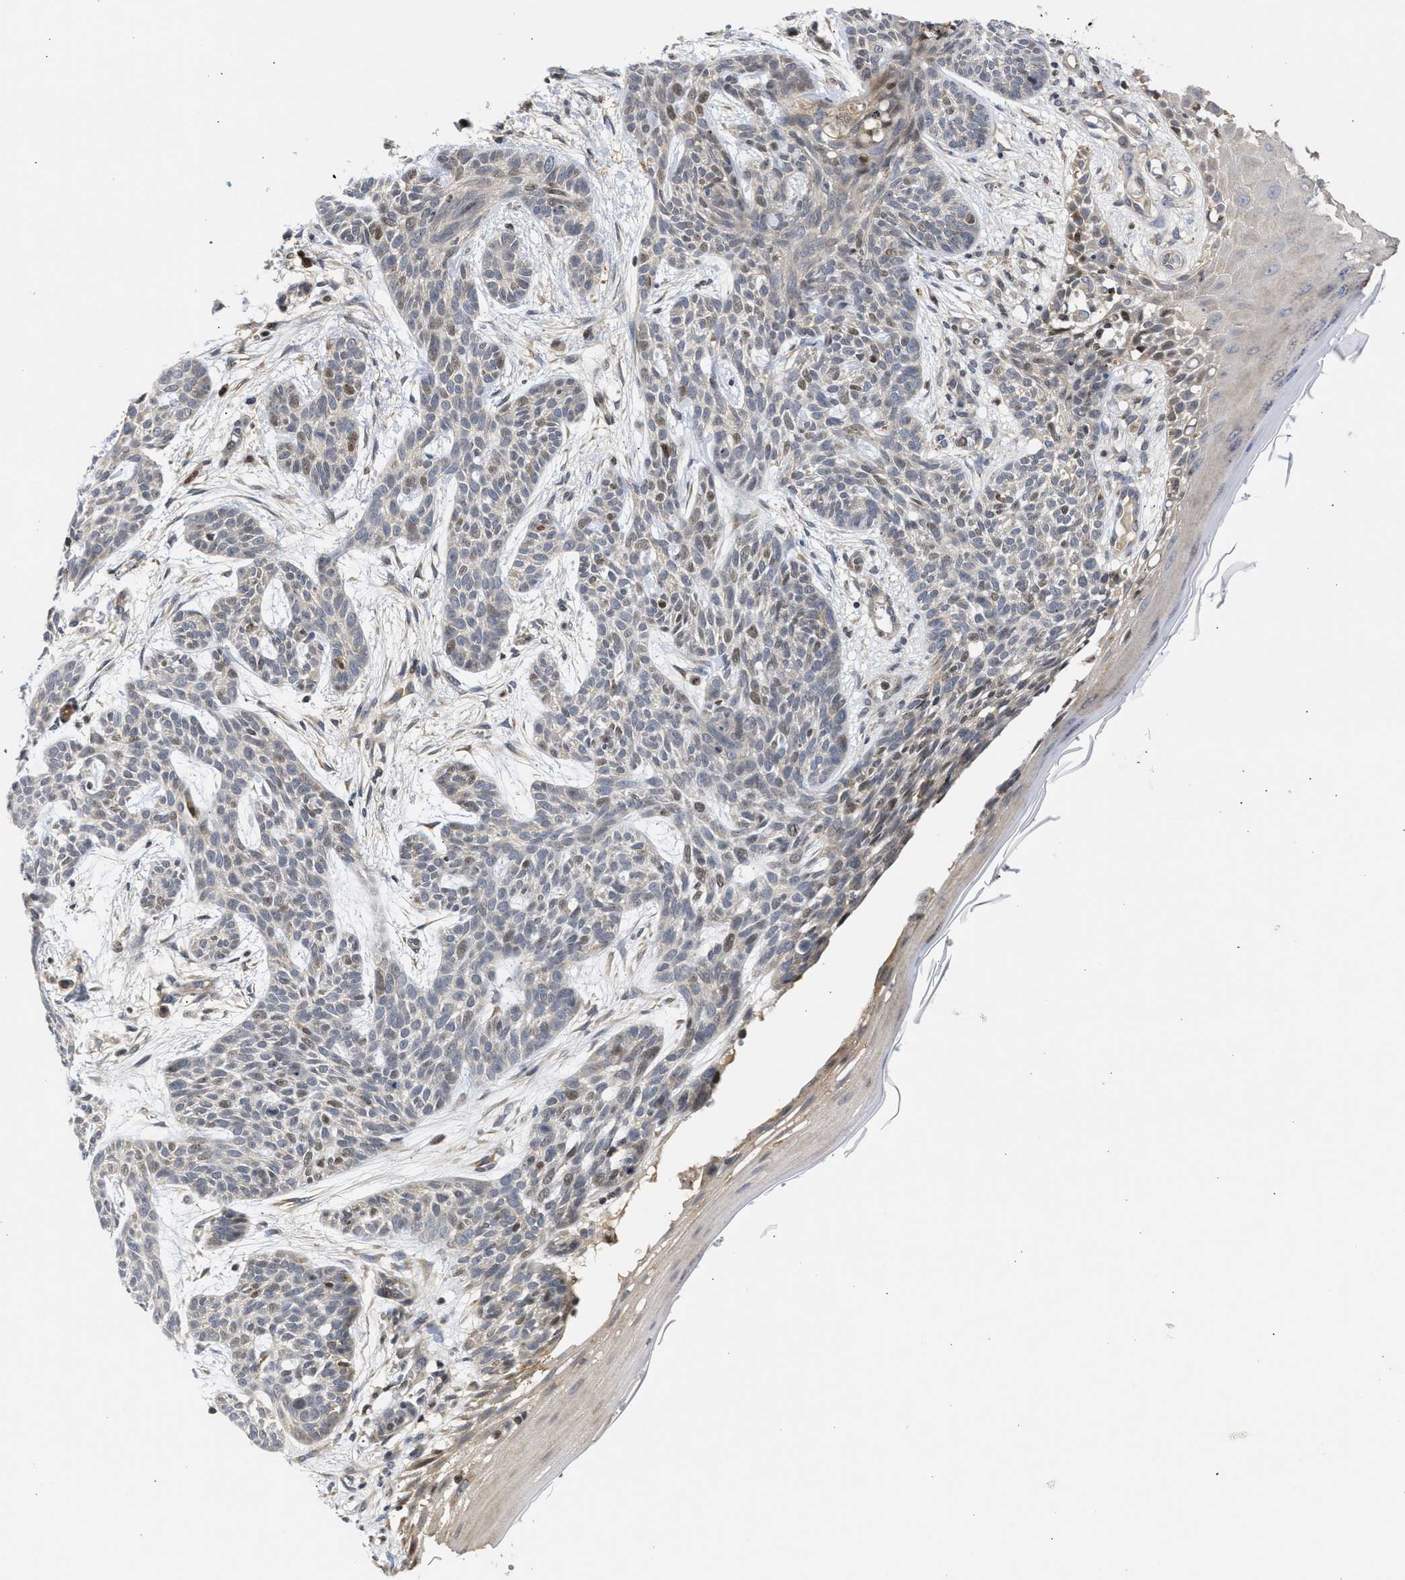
{"staining": {"intensity": "weak", "quantity": "<25%", "location": "nuclear"}, "tissue": "skin cancer", "cell_type": "Tumor cells", "image_type": "cancer", "snomed": [{"axis": "morphology", "description": "Basal cell carcinoma"}, {"axis": "topography", "description": "Skin"}], "caption": "Image shows no protein staining in tumor cells of skin cancer (basal cell carcinoma) tissue.", "gene": "ENSG00000142539", "patient": {"sex": "female", "age": 59}}